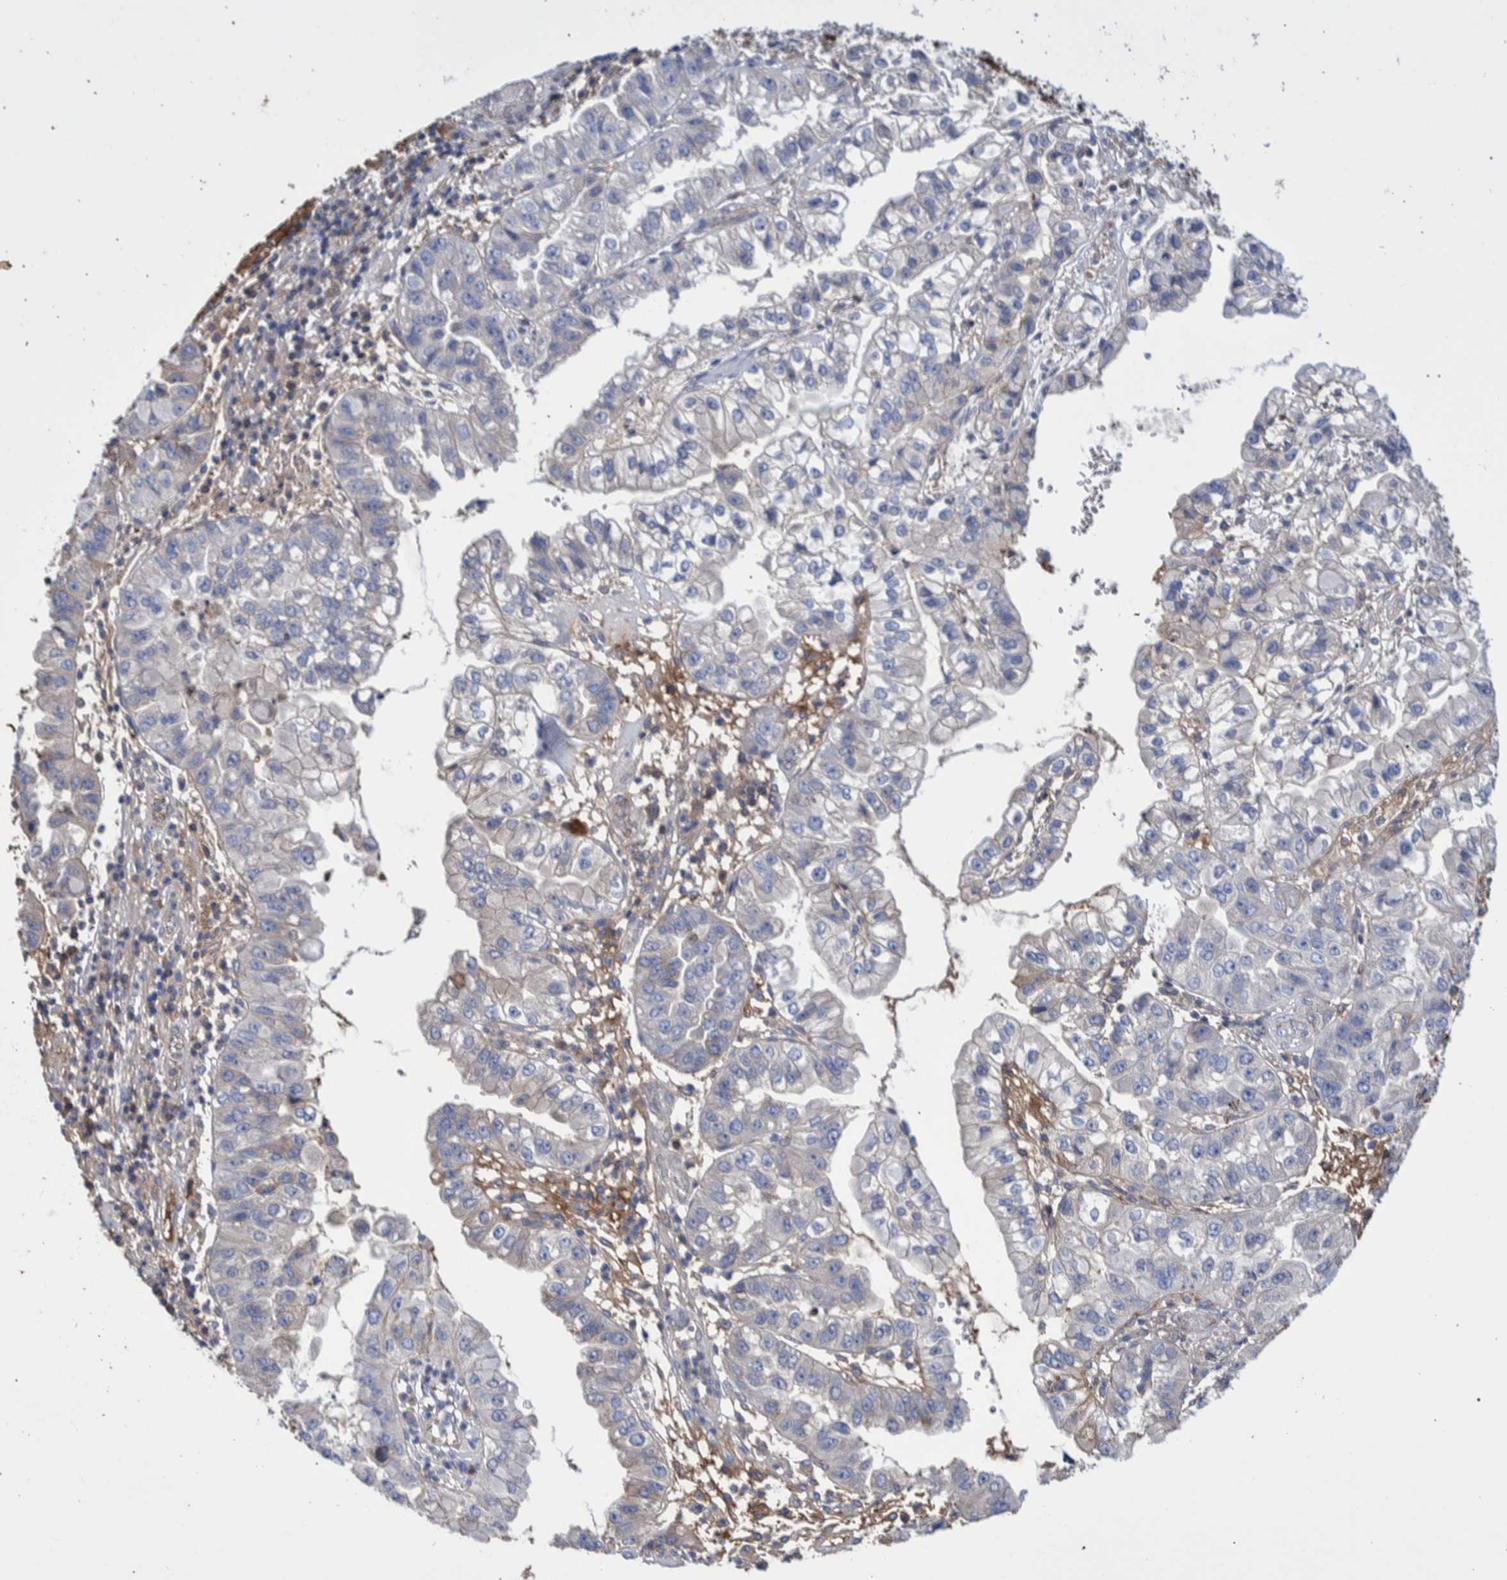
{"staining": {"intensity": "negative", "quantity": "none", "location": "none"}, "tissue": "liver cancer", "cell_type": "Tumor cells", "image_type": "cancer", "snomed": [{"axis": "morphology", "description": "Cholangiocarcinoma"}, {"axis": "topography", "description": "Liver"}], "caption": "Tumor cells show no significant protein staining in liver cancer.", "gene": "DLL4", "patient": {"sex": "female", "age": 79}}